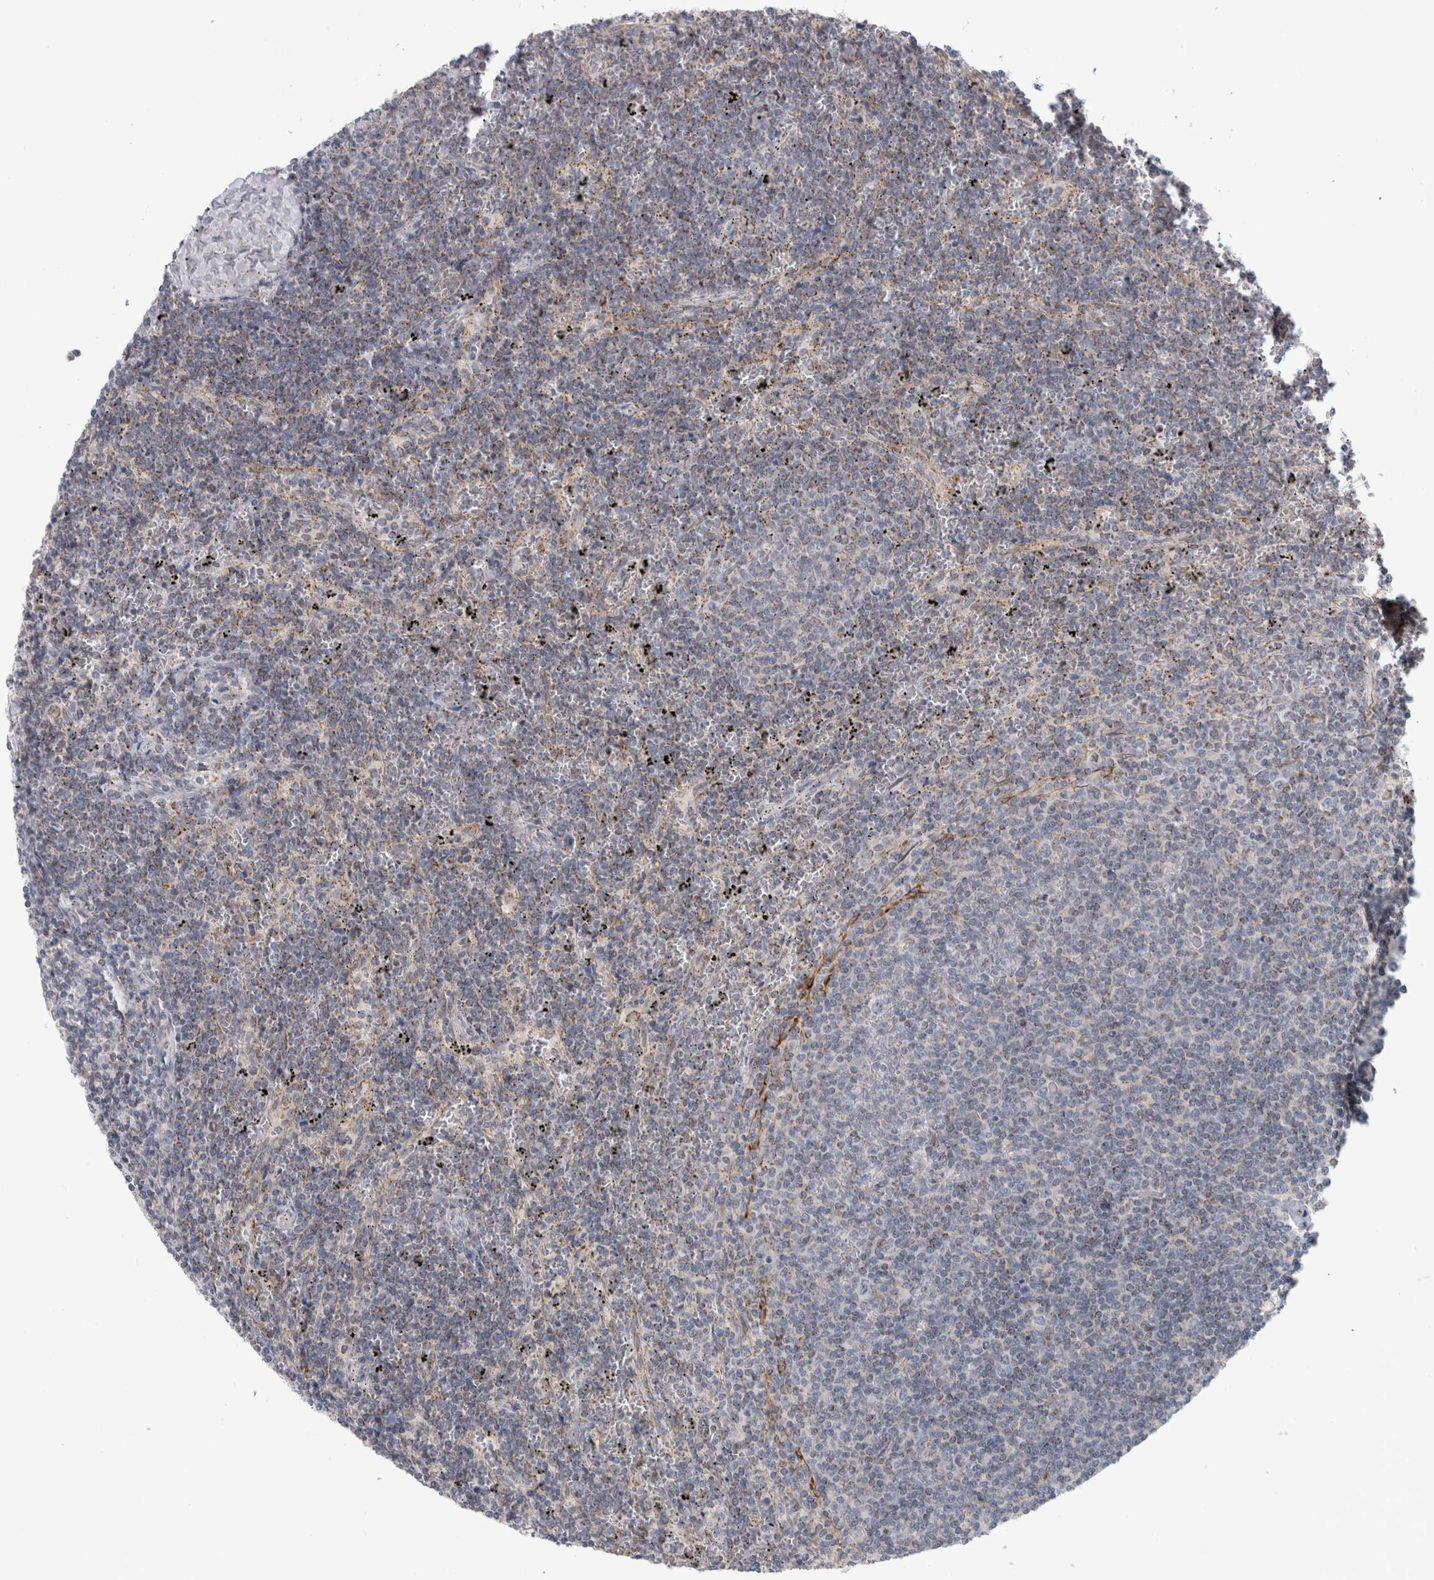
{"staining": {"intensity": "negative", "quantity": "none", "location": "none"}, "tissue": "lymphoma", "cell_type": "Tumor cells", "image_type": "cancer", "snomed": [{"axis": "morphology", "description": "Malignant lymphoma, non-Hodgkin's type, Low grade"}, {"axis": "topography", "description": "Spleen"}], "caption": "High magnification brightfield microscopy of low-grade malignant lymphoma, non-Hodgkin's type stained with DAB (brown) and counterstained with hematoxylin (blue): tumor cells show no significant expression.", "gene": "RAB18", "patient": {"sex": "female", "age": 50}}